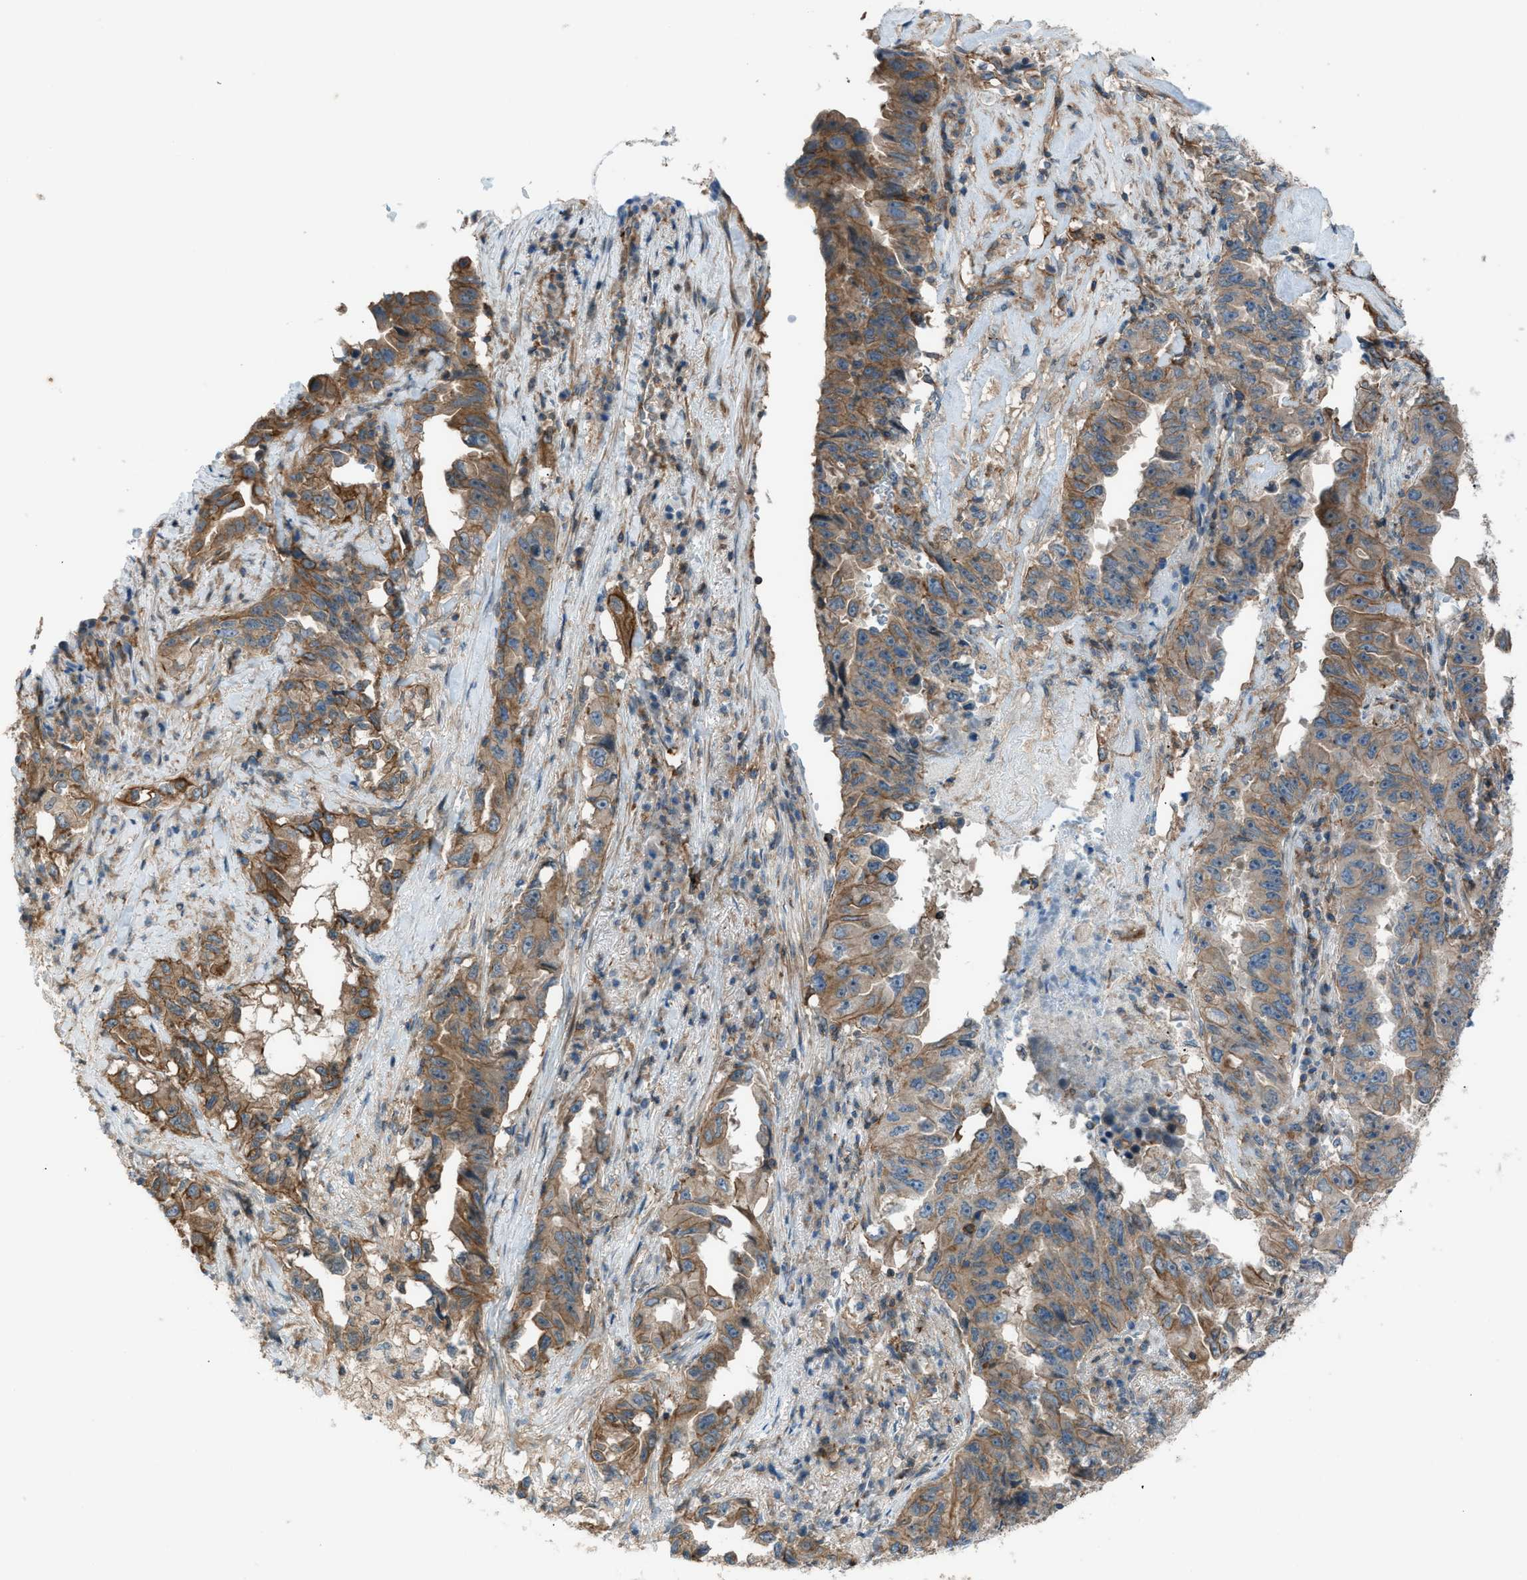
{"staining": {"intensity": "moderate", "quantity": ">75%", "location": "cytoplasmic/membranous"}, "tissue": "lung cancer", "cell_type": "Tumor cells", "image_type": "cancer", "snomed": [{"axis": "morphology", "description": "Adenocarcinoma, NOS"}, {"axis": "topography", "description": "Lung"}], "caption": "A high-resolution micrograph shows immunohistochemistry staining of adenocarcinoma (lung), which reveals moderate cytoplasmic/membranous staining in about >75% of tumor cells.", "gene": "DYRK1A", "patient": {"sex": "female", "age": 51}}